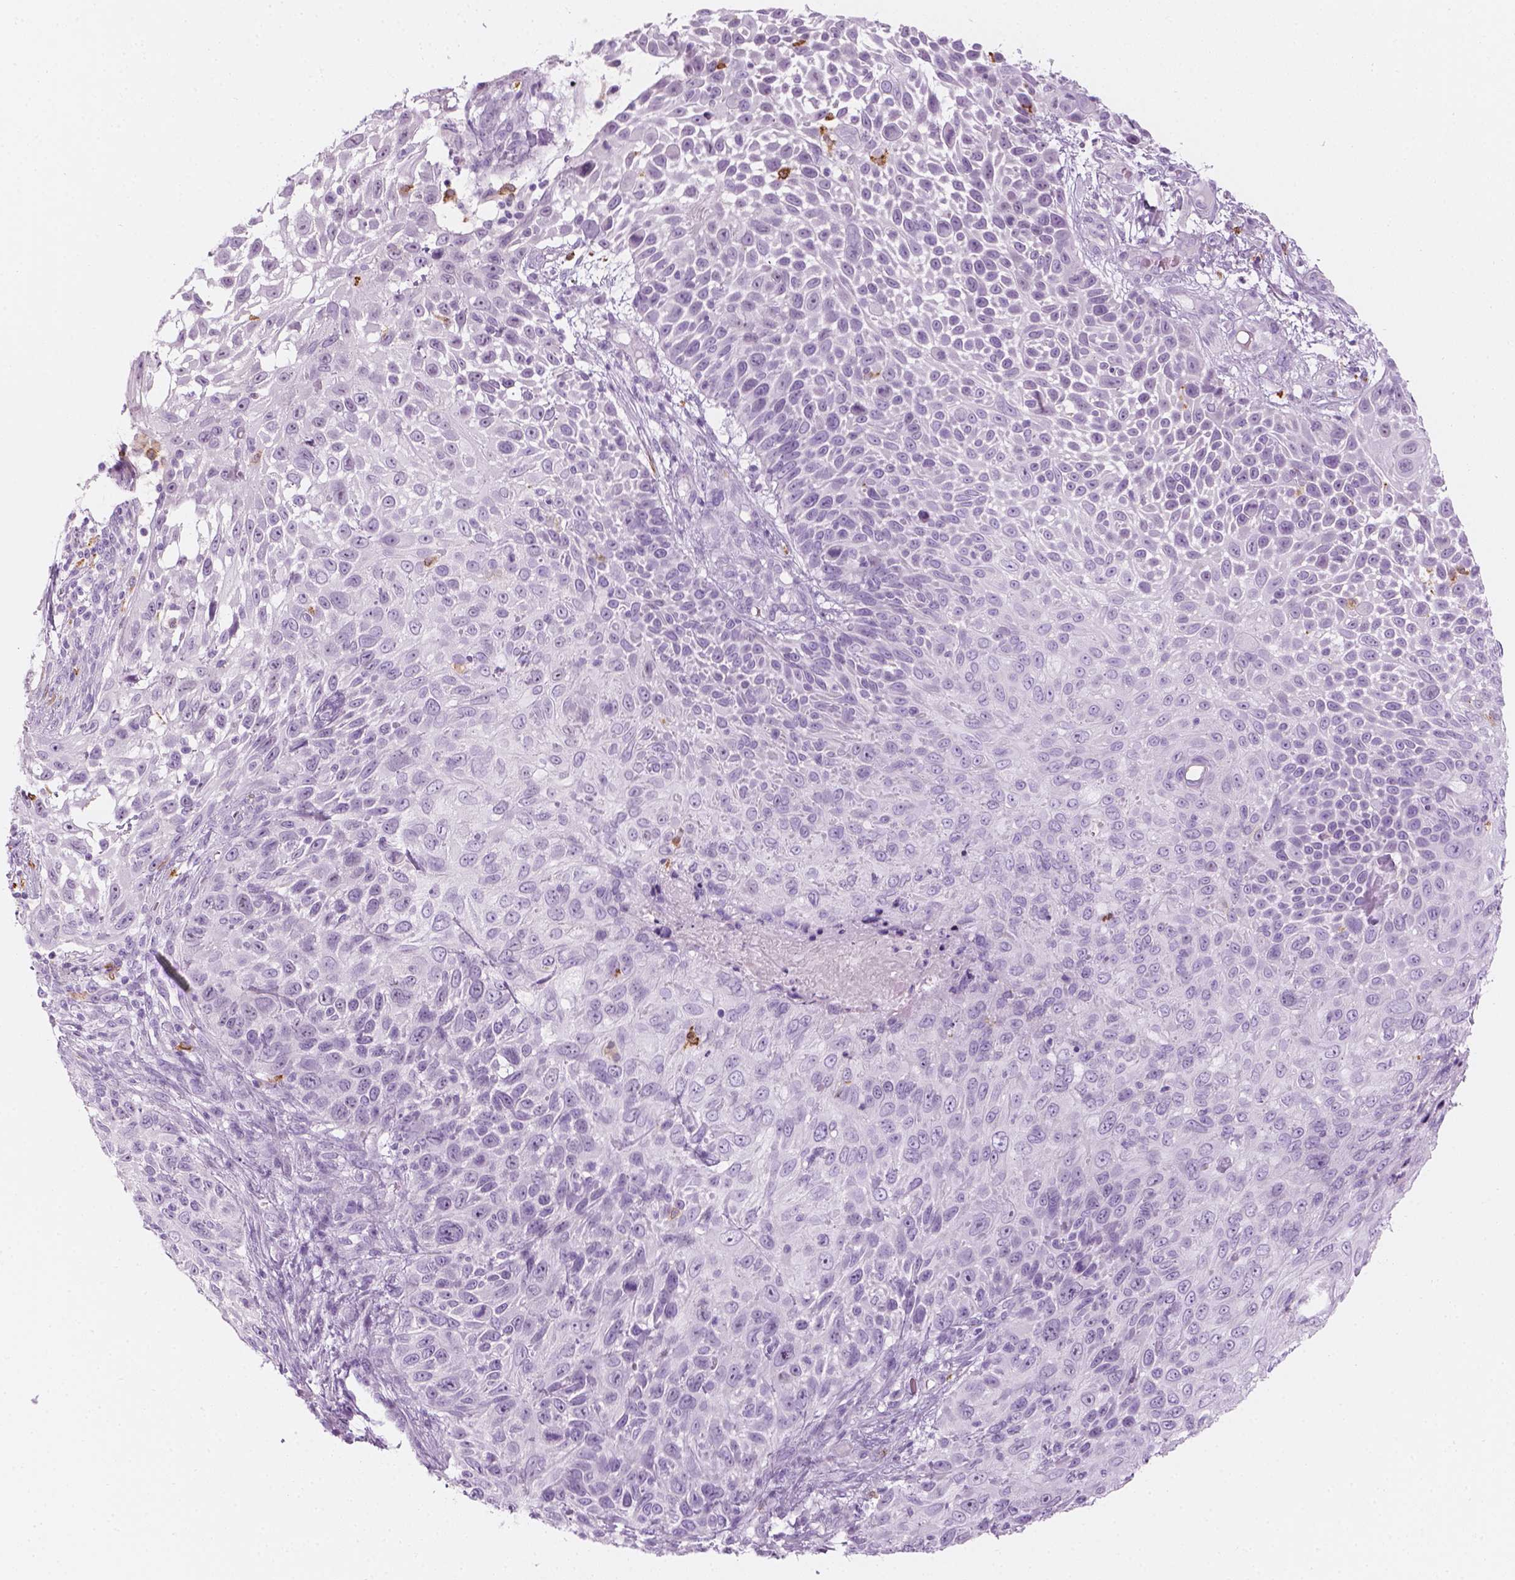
{"staining": {"intensity": "negative", "quantity": "none", "location": "none"}, "tissue": "skin cancer", "cell_type": "Tumor cells", "image_type": "cancer", "snomed": [{"axis": "morphology", "description": "Squamous cell carcinoma, NOS"}, {"axis": "topography", "description": "Skin"}], "caption": "Protein analysis of skin squamous cell carcinoma exhibits no significant expression in tumor cells.", "gene": "CES1", "patient": {"sex": "male", "age": 92}}